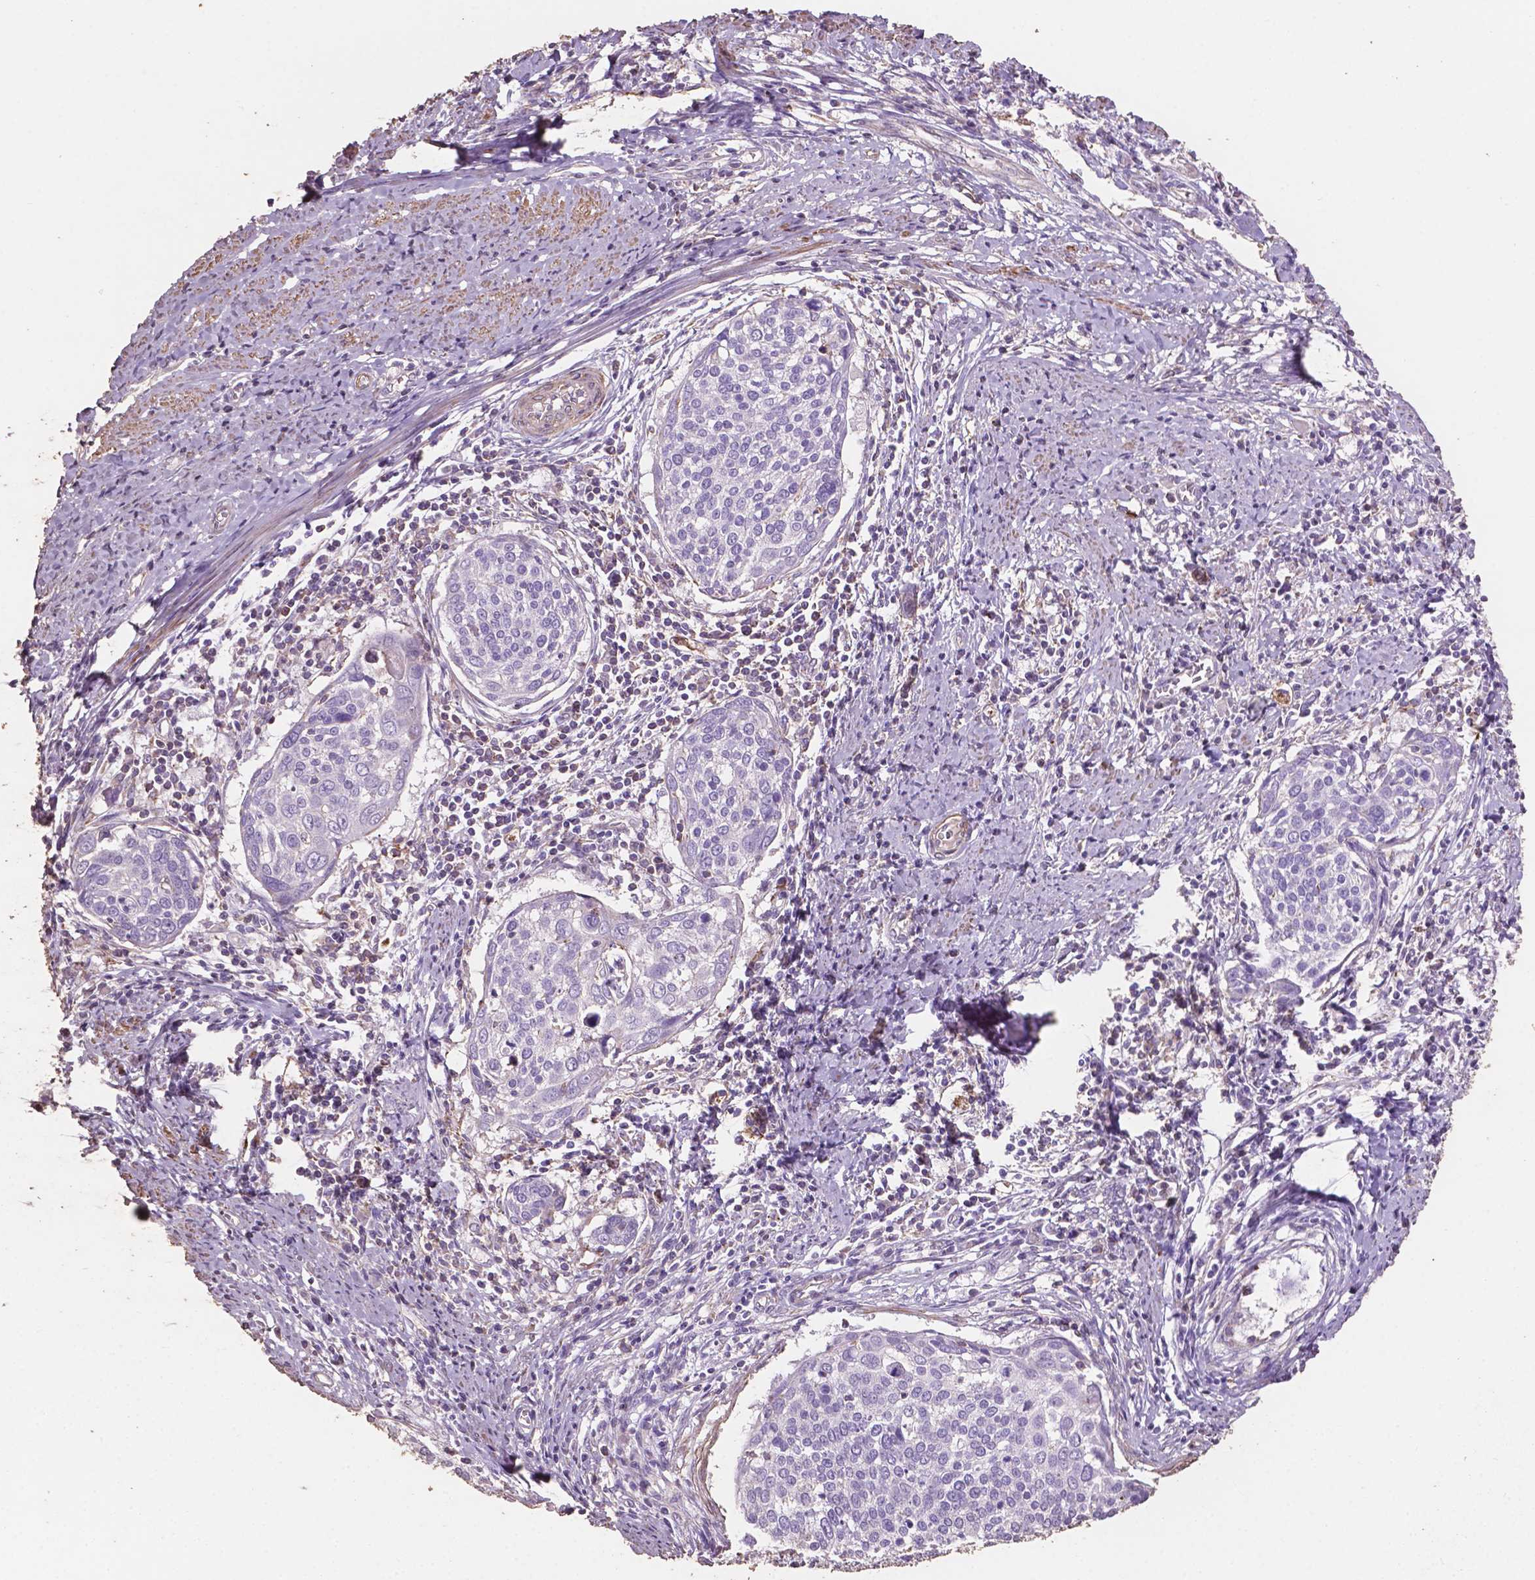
{"staining": {"intensity": "negative", "quantity": "none", "location": "none"}, "tissue": "cervical cancer", "cell_type": "Tumor cells", "image_type": "cancer", "snomed": [{"axis": "morphology", "description": "Squamous cell carcinoma, NOS"}, {"axis": "topography", "description": "Cervix"}], "caption": "Tumor cells show no significant protein positivity in cervical cancer. (Brightfield microscopy of DAB IHC at high magnification).", "gene": "COMMD4", "patient": {"sex": "female", "age": 39}}